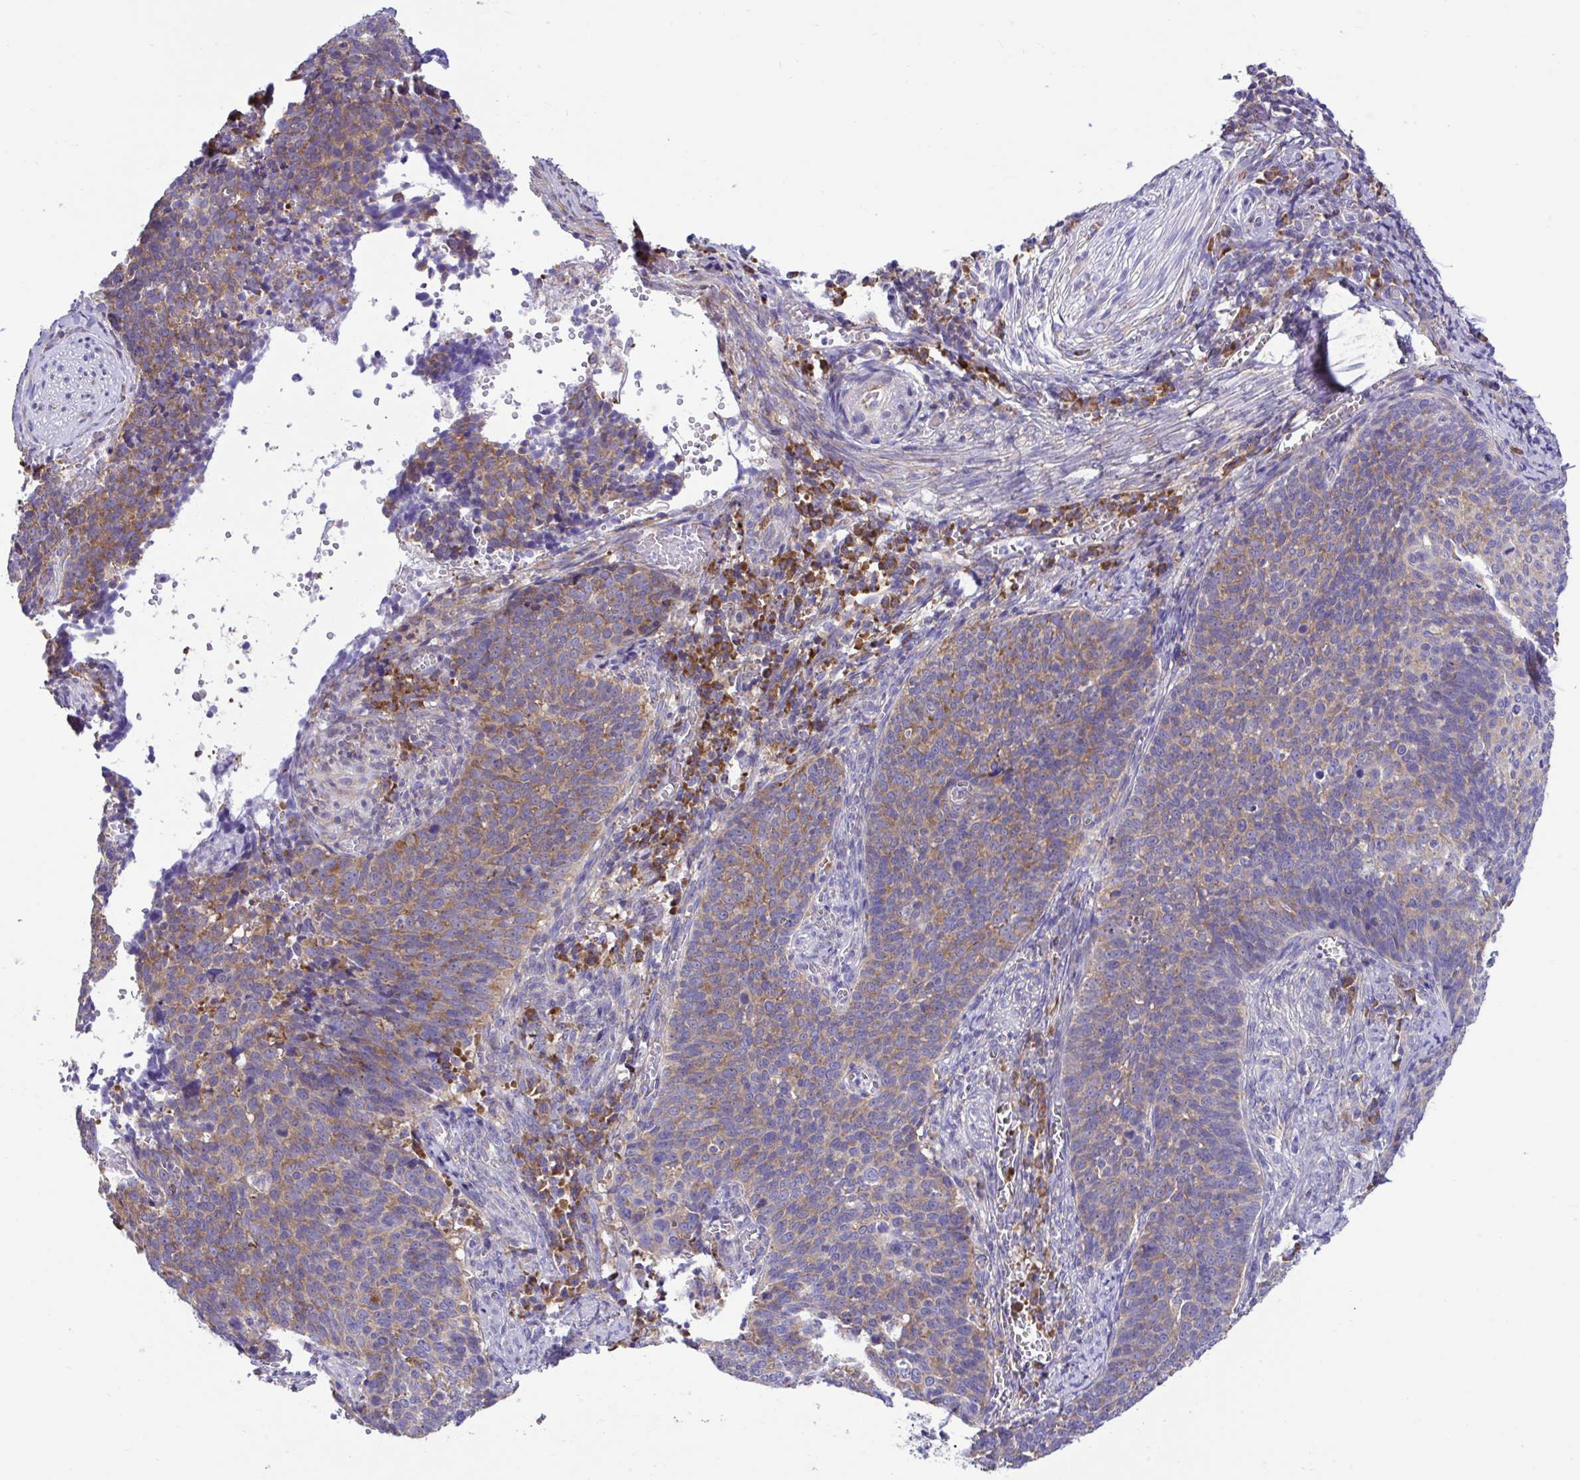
{"staining": {"intensity": "moderate", "quantity": "25%-75%", "location": "cytoplasmic/membranous"}, "tissue": "cervical cancer", "cell_type": "Tumor cells", "image_type": "cancer", "snomed": [{"axis": "morphology", "description": "Normal tissue, NOS"}, {"axis": "morphology", "description": "Squamous cell carcinoma, NOS"}, {"axis": "topography", "description": "Cervix"}], "caption": "IHC (DAB) staining of human squamous cell carcinoma (cervical) exhibits moderate cytoplasmic/membranous protein positivity in approximately 25%-75% of tumor cells.", "gene": "RPL7", "patient": {"sex": "female", "age": 39}}